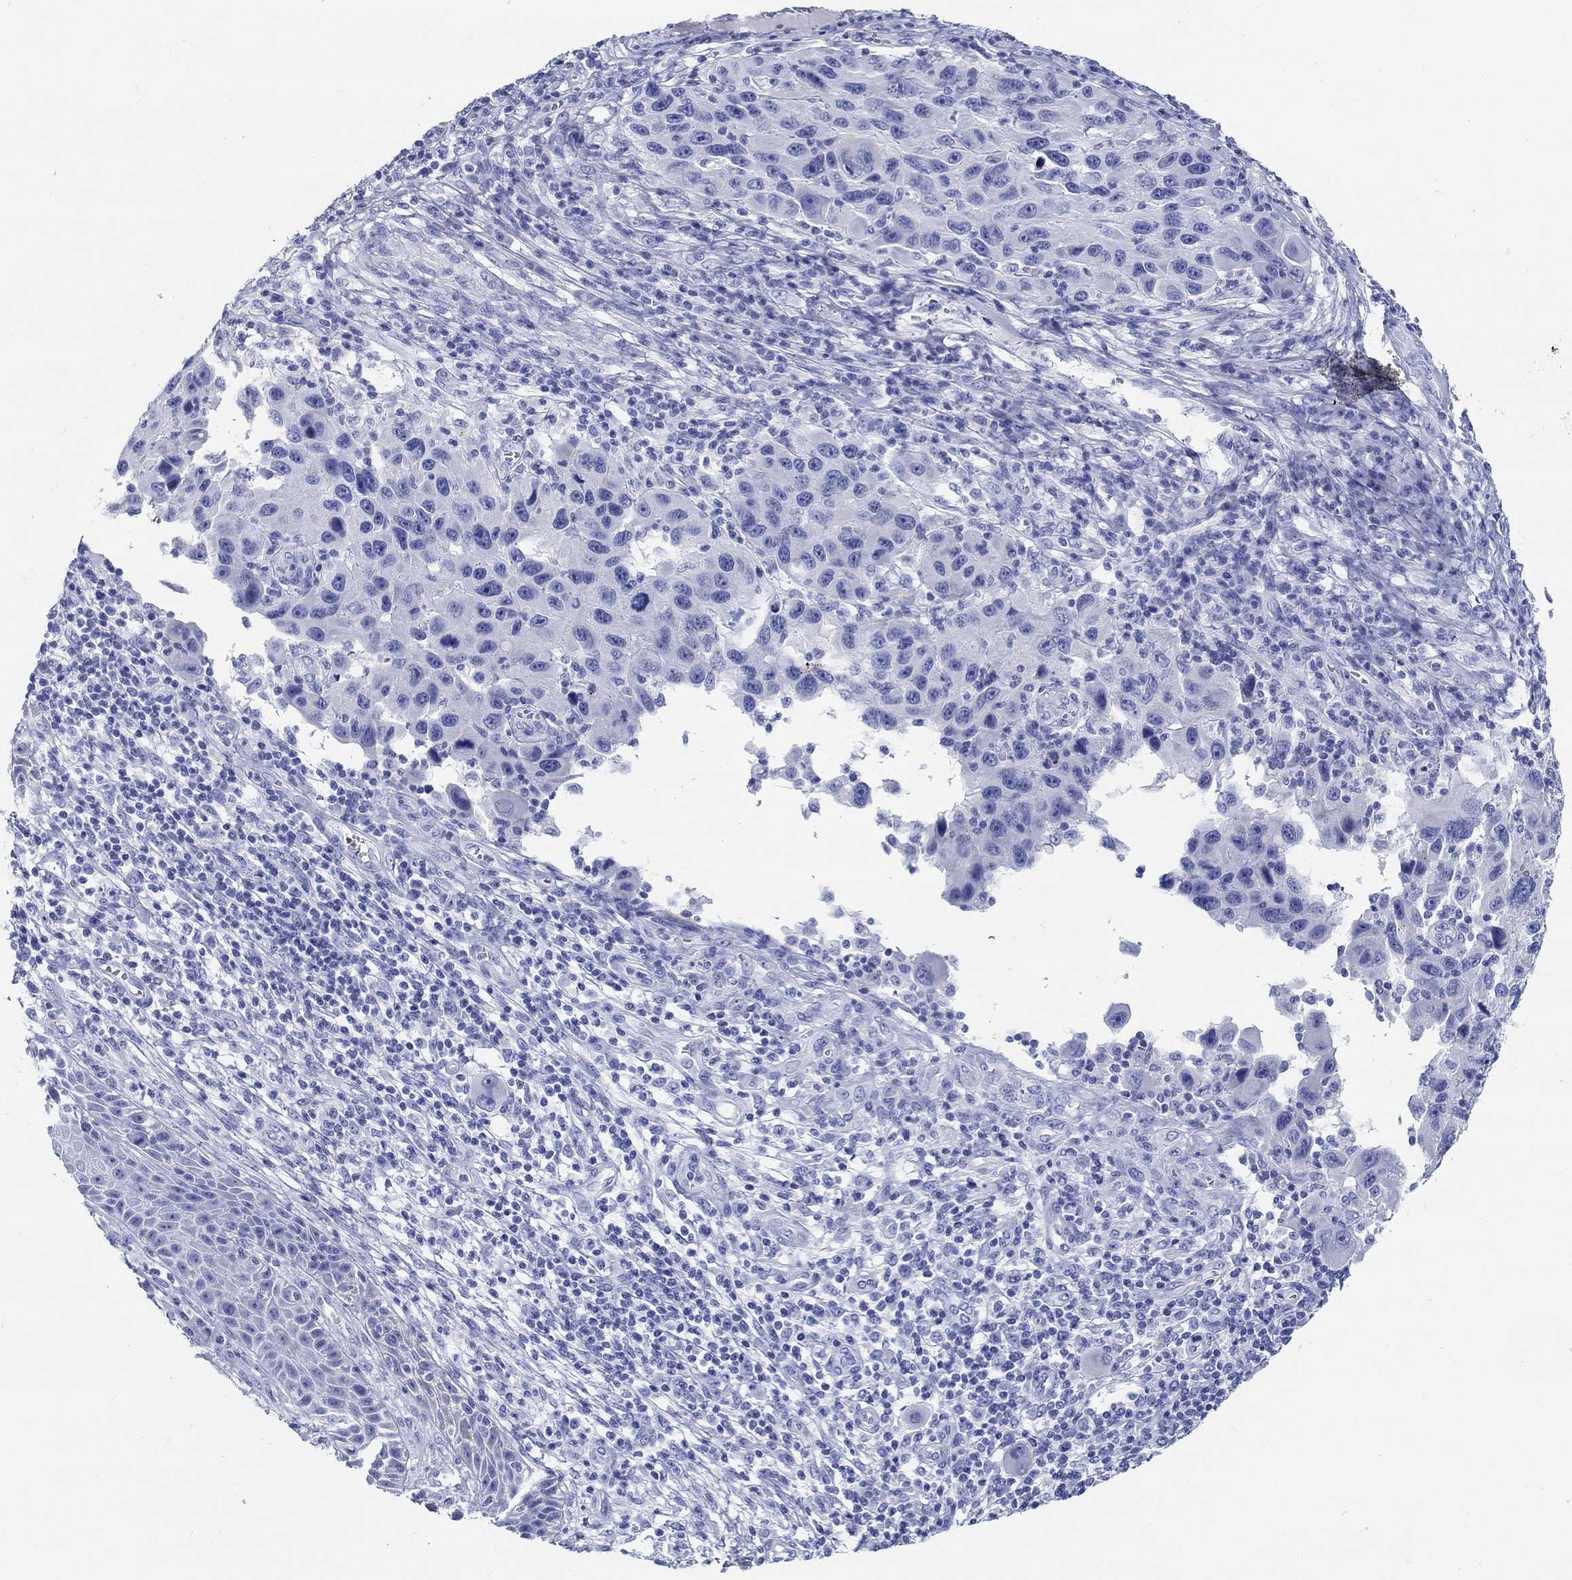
{"staining": {"intensity": "negative", "quantity": "none", "location": "none"}, "tissue": "melanoma", "cell_type": "Tumor cells", "image_type": "cancer", "snomed": [{"axis": "morphology", "description": "Malignant melanoma, NOS"}, {"axis": "topography", "description": "Skin"}], "caption": "Immunohistochemical staining of human malignant melanoma demonstrates no significant expression in tumor cells.", "gene": "FBXO2", "patient": {"sex": "male", "age": 53}}